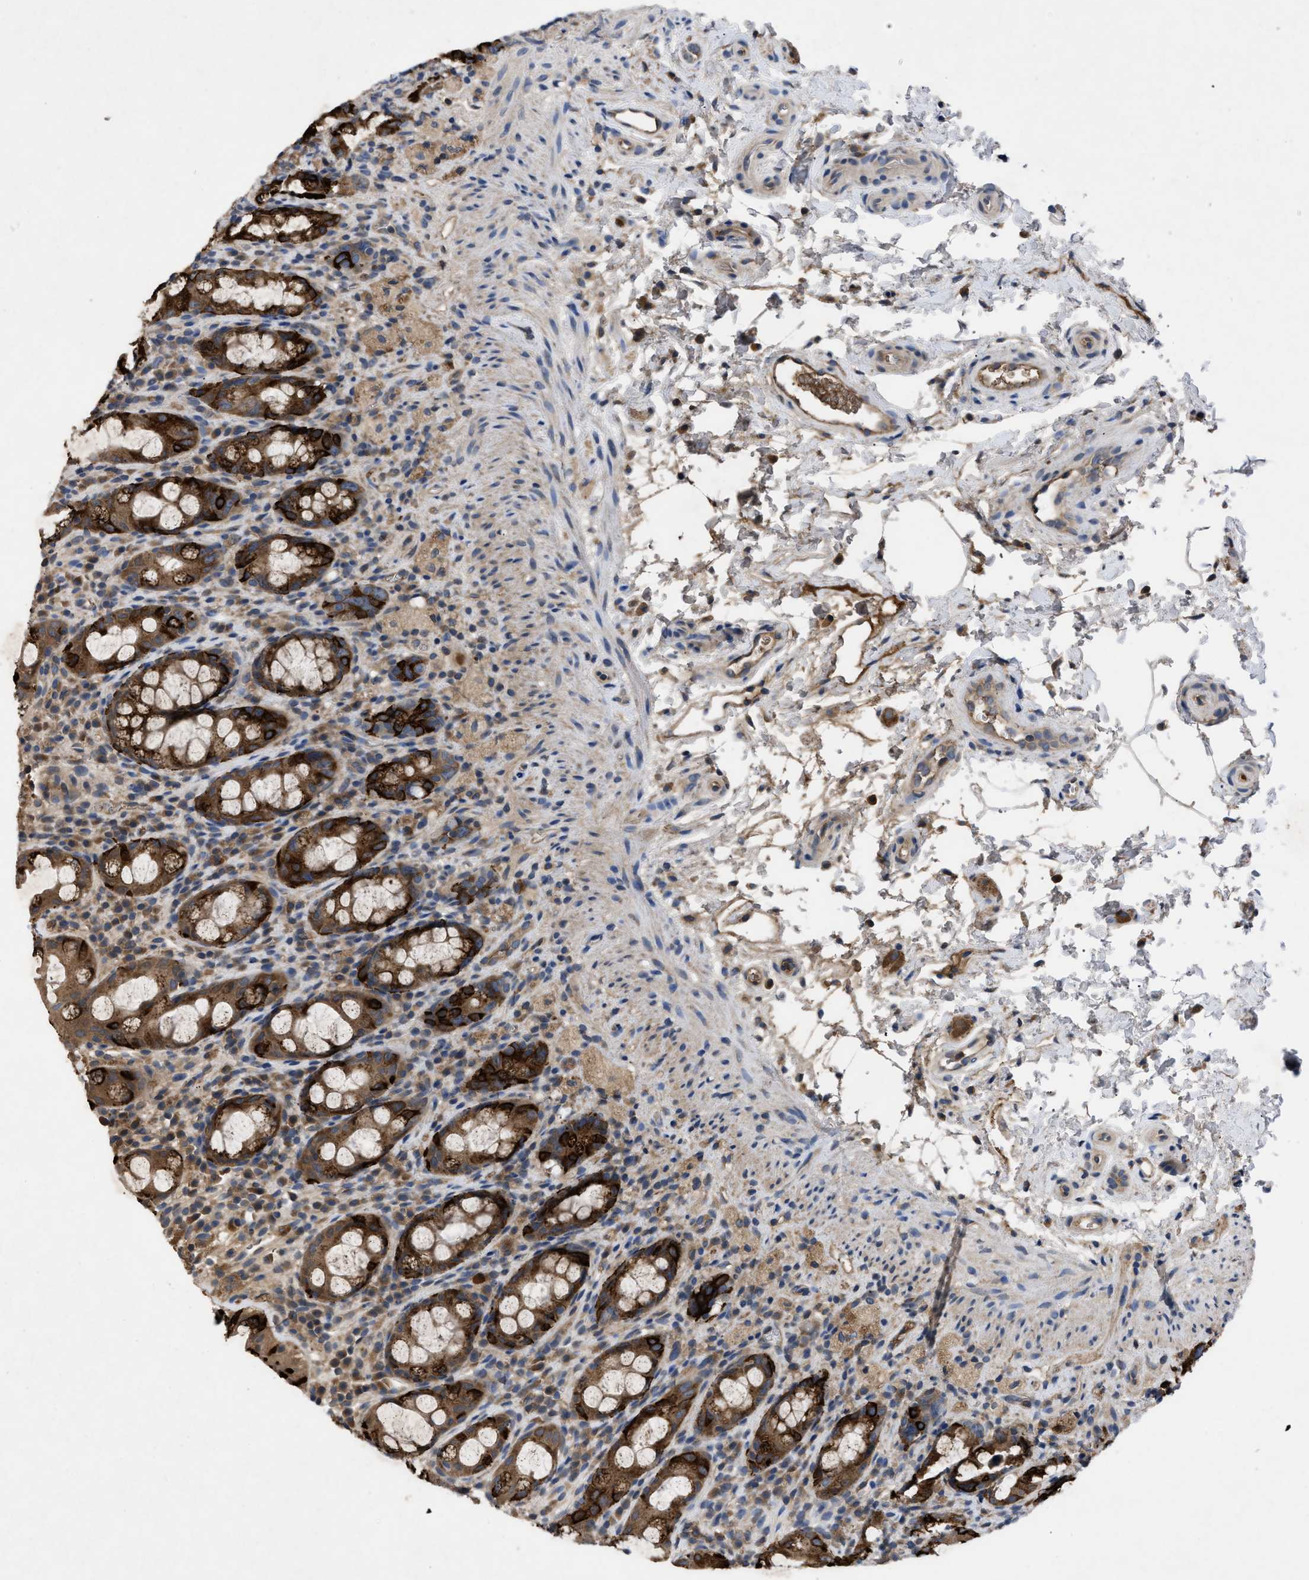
{"staining": {"intensity": "strong", "quantity": ">75%", "location": "cytoplasmic/membranous"}, "tissue": "rectum", "cell_type": "Glandular cells", "image_type": "normal", "snomed": [{"axis": "morphology", "description": "Normal tissue, NOS"}, {"axis": "topography", "description": "Rectum"}], "caption": "IHC image of unremarkable rectum: rectum stained using immunohistochemistry (IHC) exhibits high levels of strong protein expression localized specifically in the cytoplasmic/membranous of glandular cells, appearing as a cytoplasmic/membranous brown color.", "gene": "VPS4A", "patient": {"sex": "male", "age": 44}}